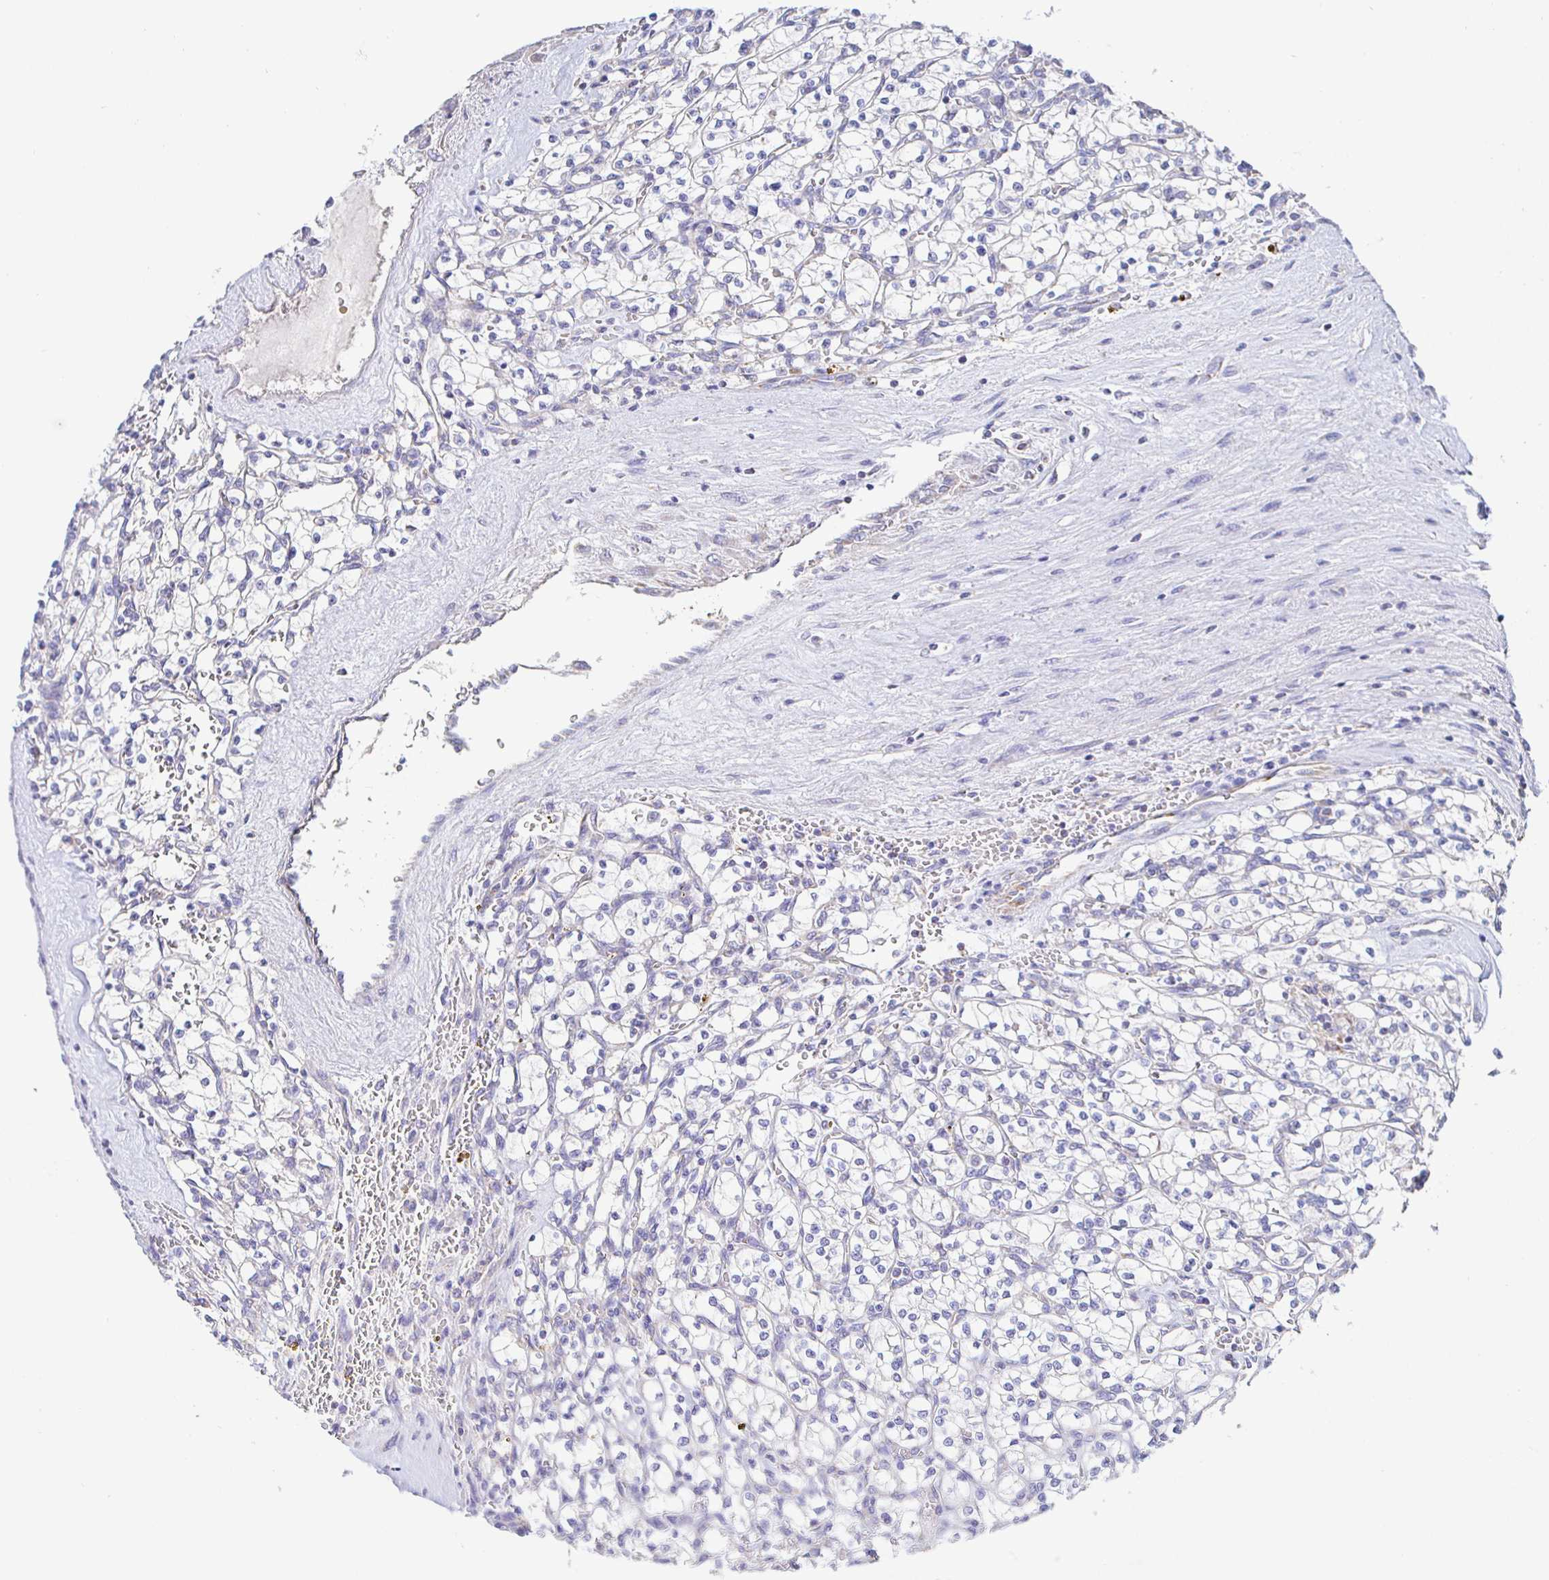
{"staining": {"intensity": "negative", "quantity": "none", "location": "none"}, "tissue": "renal cancer", "cell_type": "Tumor cells", "image_type": "cancer", "snomed": [{"axis": "morphology", "description": "Adenocarcinoma, NOS"}, {"axis": "topography", "description": "Kidney"}], "caption": "Immunohistochemical staining of adenocarcinoma (renal) shows no significant positivity in tumor cells. Nuclei are stained in blue.", "gene": "SYNGR4", "patient": {"sex": "female", "age": 64}}